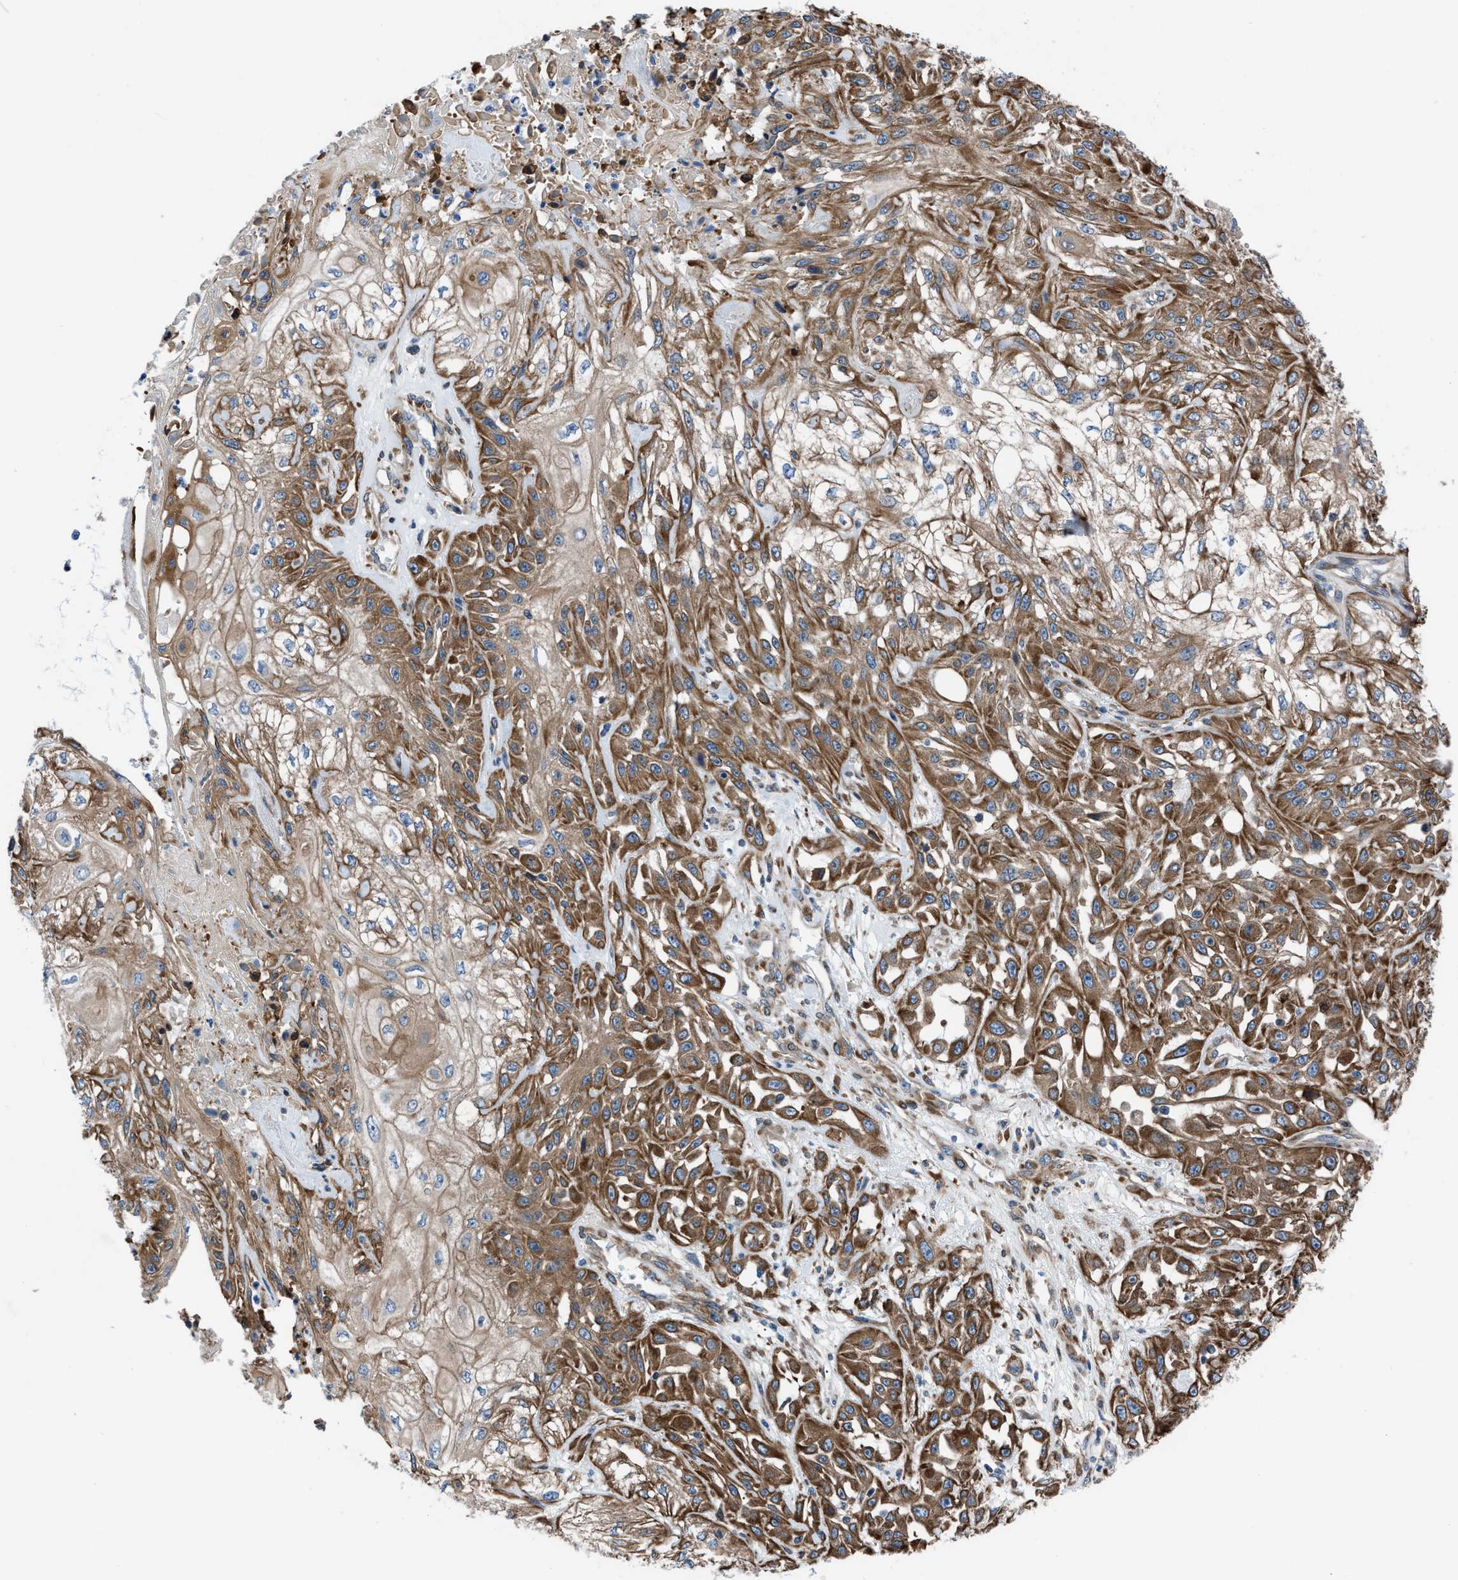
{"staining": {"intensity": "moderate", "quantity": ">75%", "location": "cytoplasmic/membranous"}, "tissue": "skin cancer", "cell_type": "Tumor cells", "image_type": "cancer", "snomed": [{"axis": "morphology", "description": "Squamous cell carcinoma, NOS"}, {"axis": "morphology", "description": "Squamous cell carcinoma, metastatic, NOS"}, {"axis": "topography", "description": "Skin"}, {"axis": "topography", "description": "Lymph node"}], "caption": "Immunohistochemical staining of skin metastatic squamous cell carcinoma demonstrates moderate cytoplasmic/membranous protein staining in approximately >75% of tumor cells. (Brightfield microscopy of DAB IHC at high magnification).", "gene": "DMAC1", "patient": {"sex": "male", "age": 75}}